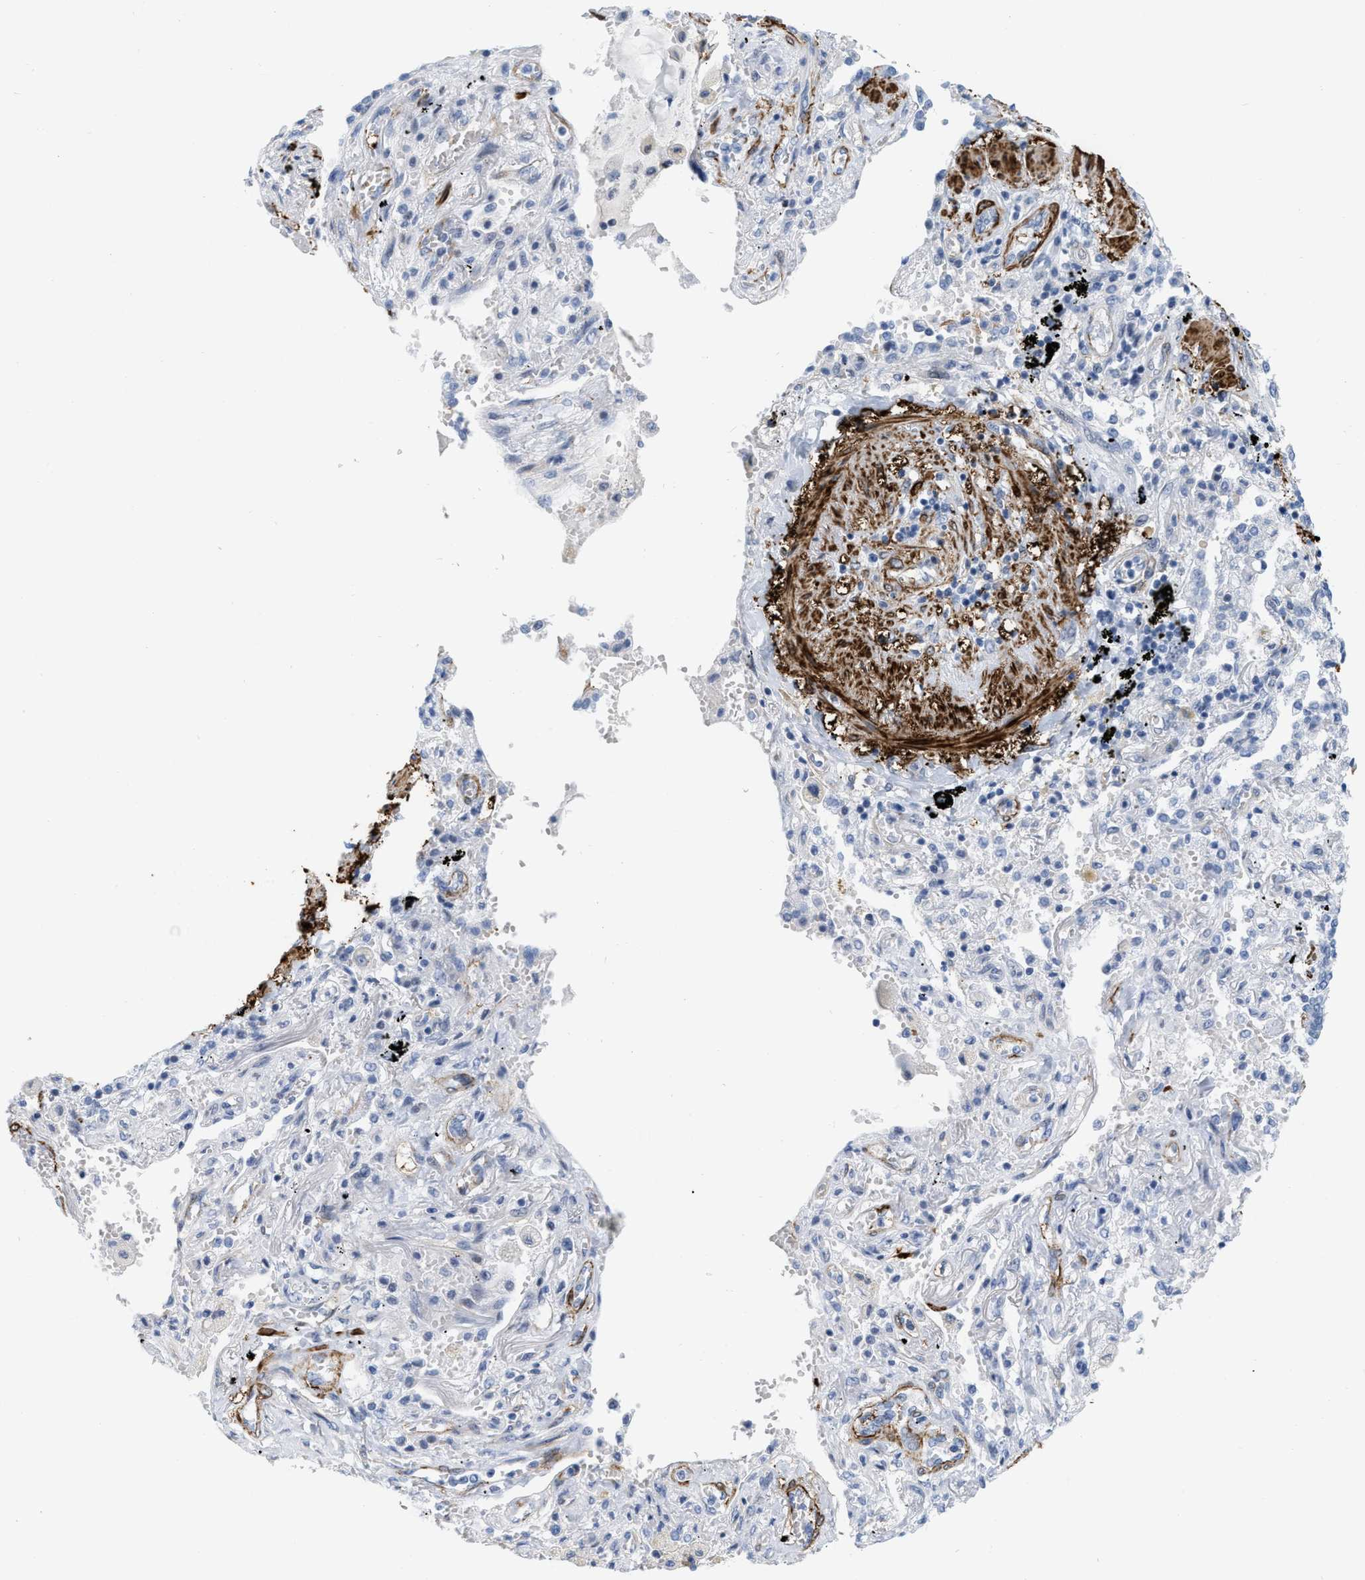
{"staining": {"intensity": "negative", "quantity": "none", "location": "none"}, "tissue": "lung cancer", "cell_type": "Tumor cells", "image_type": "cancer", "snomed": [{"axis": "morphology", "description": "Adenocarcinoma, NOS"}, {"axis": "topography", "description": "Lung"}], "caption": "This is an immunohistochemistry histopathology image of human lung cancer. There is no staining in tumor cells.", "gene": "TAGLN", "patient": {"sex": "female", "age": 65}}